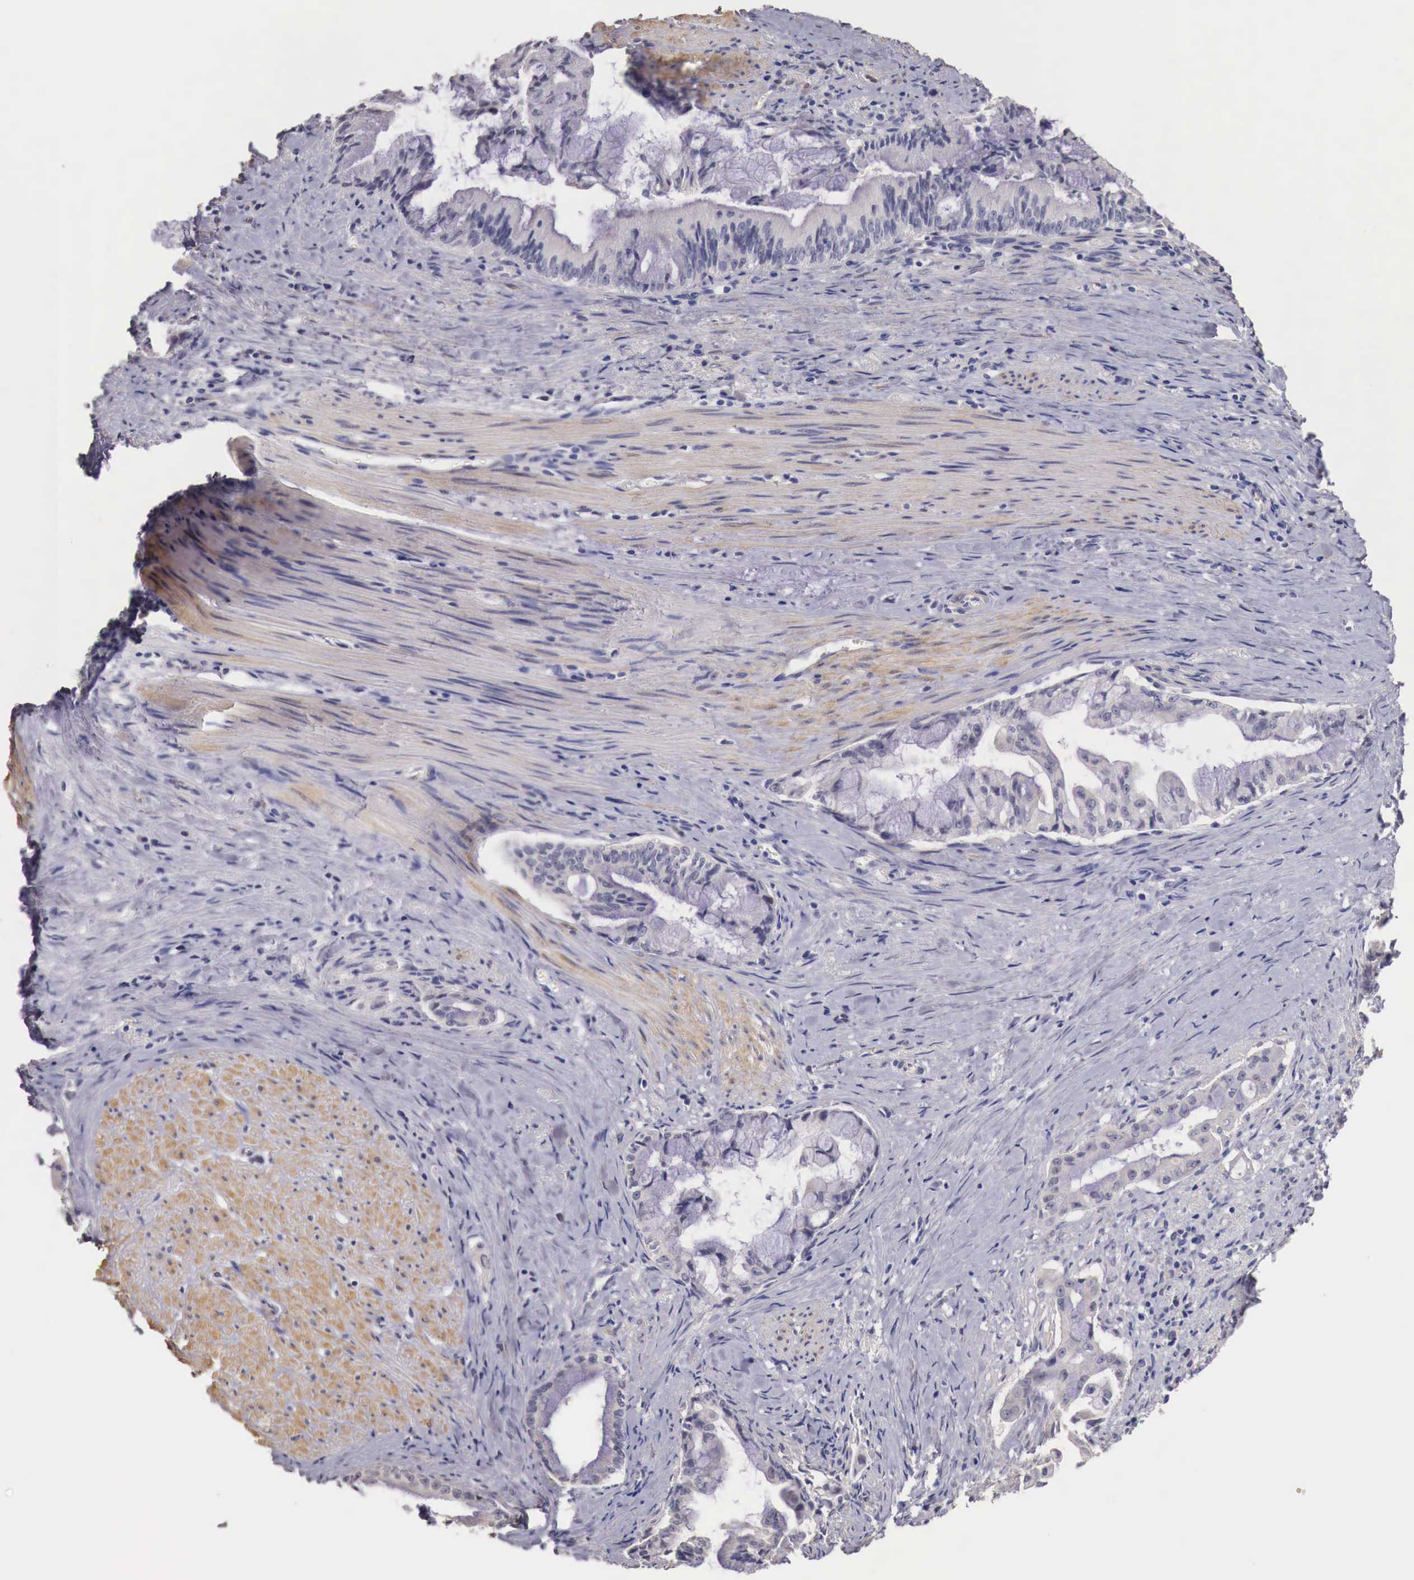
{"staining": {"intensity": "negative", "quantity": "none", "location": "none"}, "tissue": "pancreatic cancer", "cell_type": "Tumor cells", "image_type": "cancer", "snomed": [{"axis": "morphology", "description": "Adenocarcinoma, NOS"}, {"axis": "topography", "description": "Pancreas"}], "caption": "Immunohistochemistry photomicrograph of neoplastic tissue: adenocarcinoma (pancreatic) stained with DAB (3,3'-diaminobenzidine) exhibits no significant protein expression in tumor cells.", "gene": "ENOX2", "patient": {"sex": "male", "age": 59}}